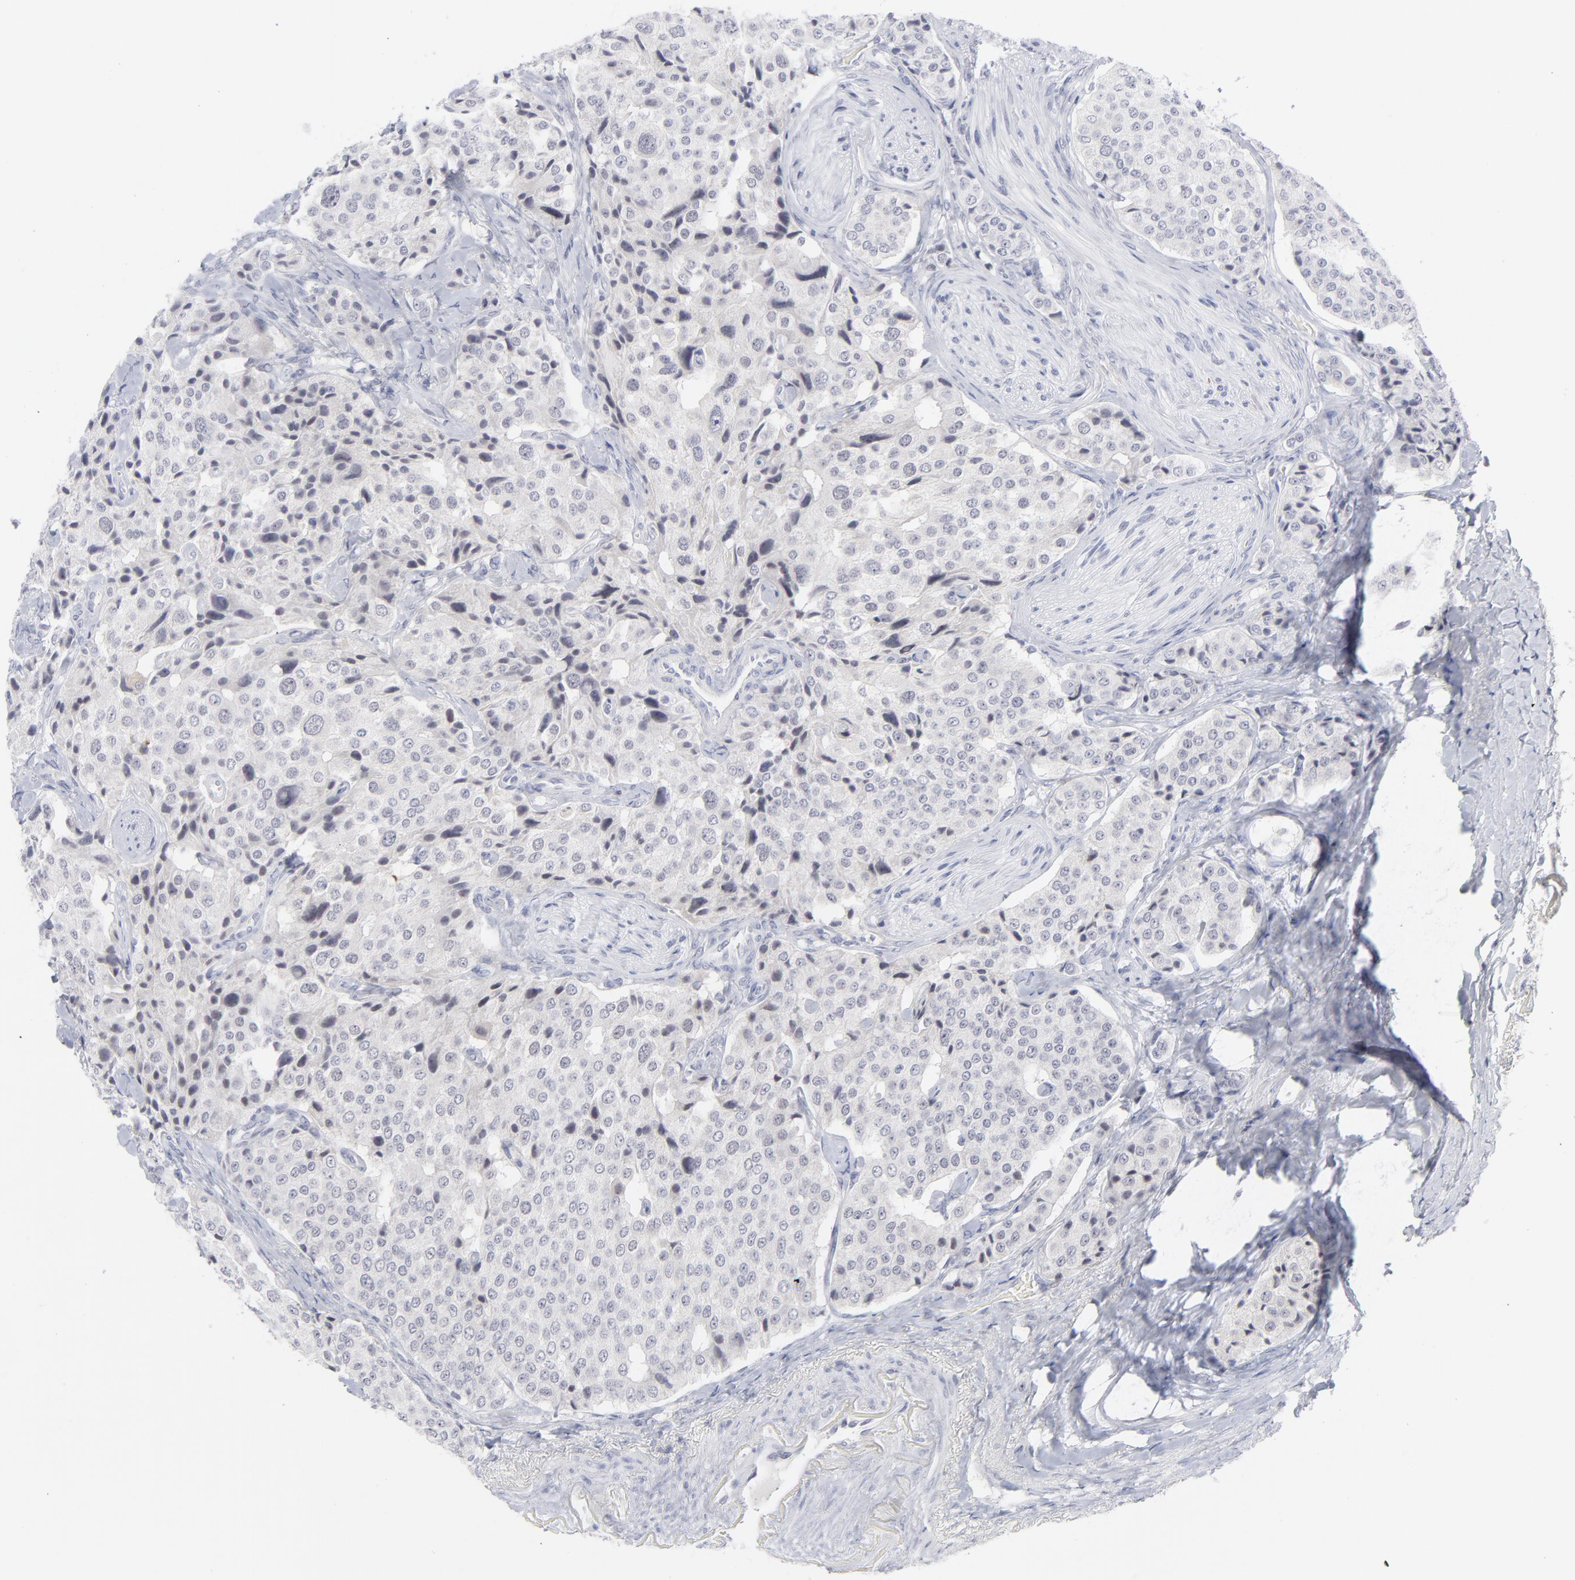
{"staining": {"intensity": "negative", "quantity": "none", "location": "none"}, "tissue": "carcinoid", "cell_type": "Tumor cells", "image_type": "cancer", "snomed": [{"axis": "morphology", "description": "Carcinoid, malignant, NOS"}, {"axis": "topography", "description": "Colon"}], "caption": "DAB (3,3'-diaminobenzidine) immunohistochemical staining of human carcinoid exhibits no significant expression in tumor cells.", "gene": "CCR2", "patient": {"sex": "female", "age": 61}}